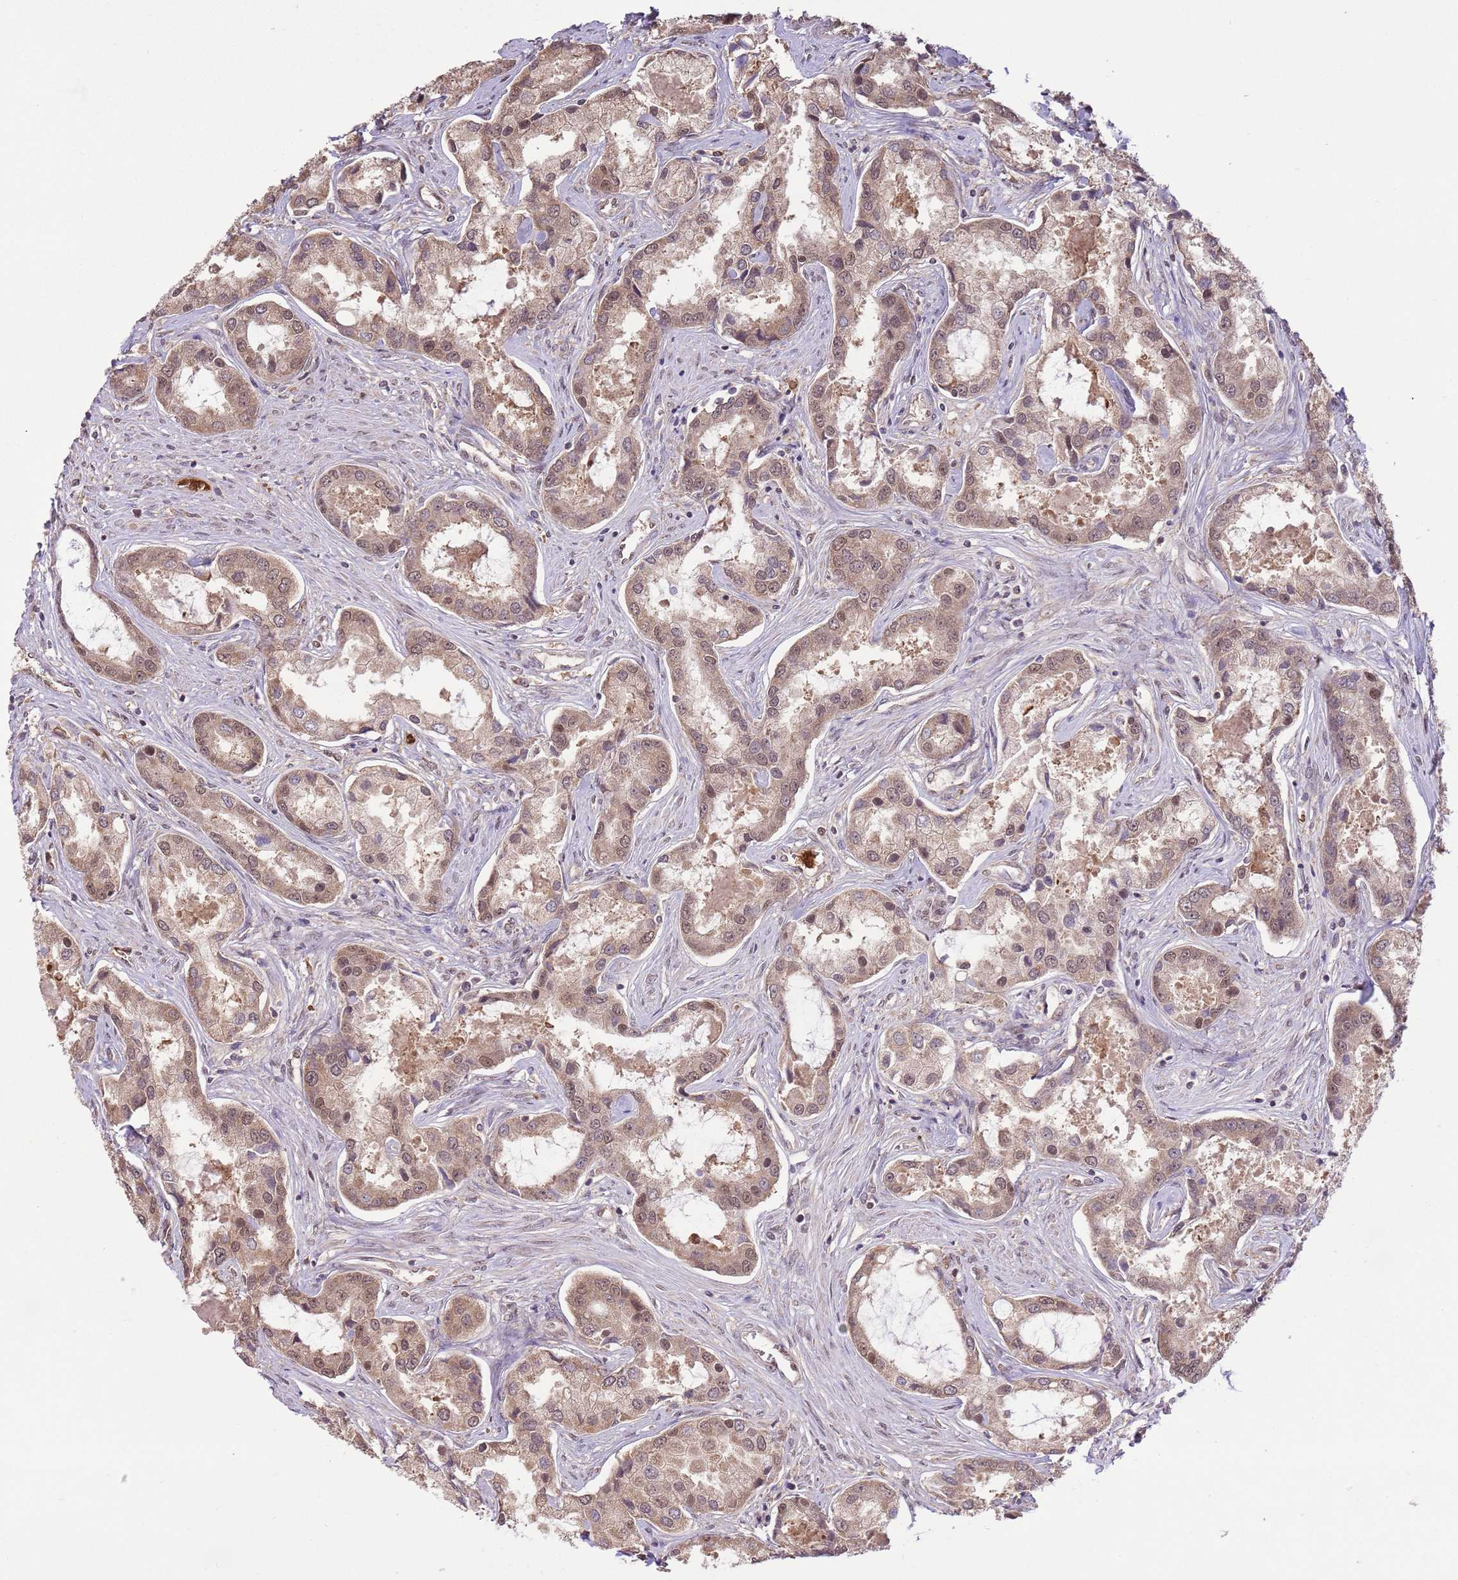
{"staining": {"intensity": "moderate", "quantity": ">75%", "location": "cytoplasmic/membranous,nuclear"}, "tissue": "prostate cancer", "cell_type": "Tumor cells", "image_type": "cancer", "snomed": [{"axis": "morphology", "description": "Adenocarcinoma, Low grade"}, {"axis": "topography", "description": "Prostate"}], "caption": "A medium amount of moderate cytoplasmic/membranous and nuclear staining is seen in about >75% of tumor cells in low-grade adenocarcinoma (prostate) tissue. (IHC, brightfield microscopy, high magnification).", "gene": "AMIGO1", "patient": {"sex": "male", "age": 68}}